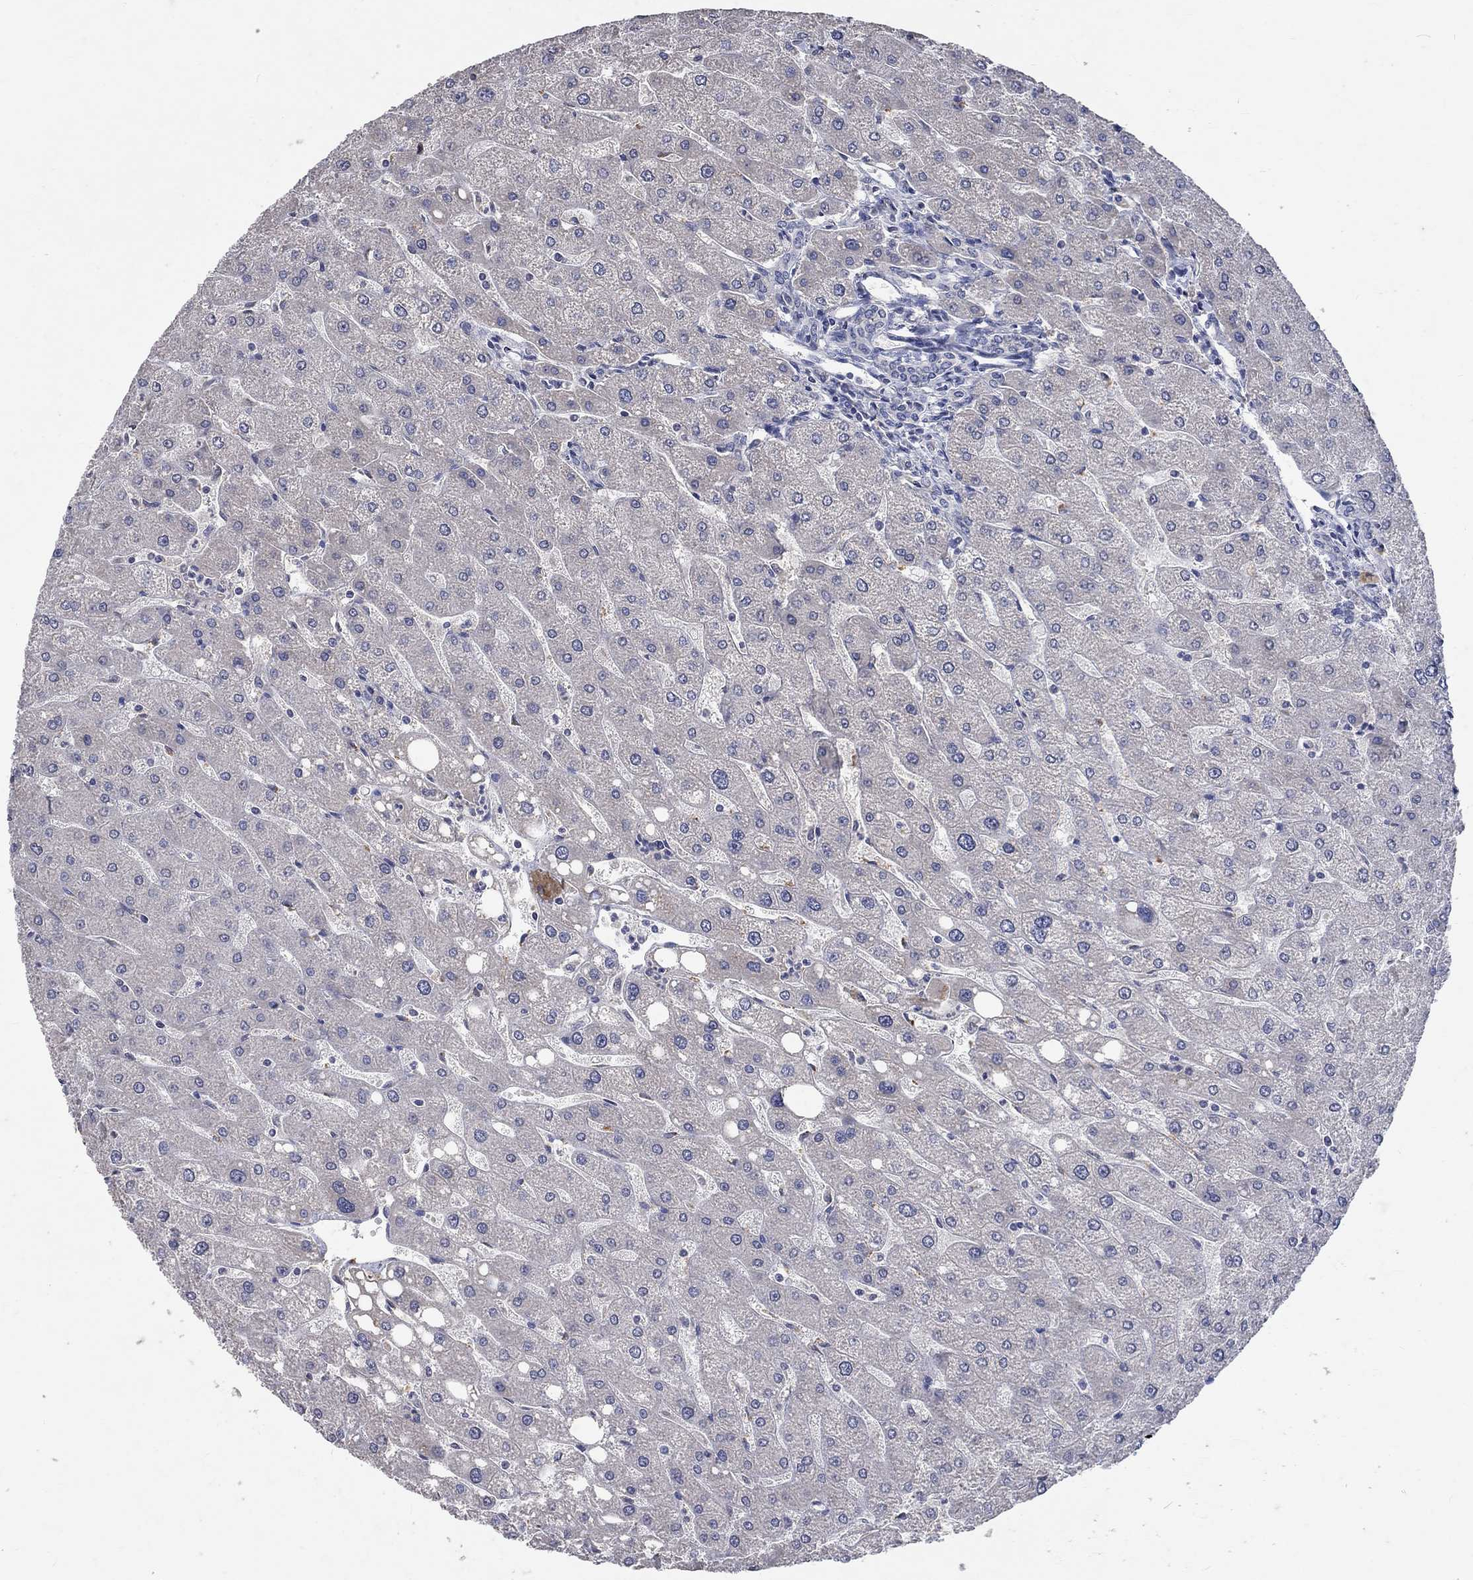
{"staining": {"intensity": "negative", "quantity": "none", "location": "none"}, "tissue": "liver", "cell_type": "Cholangiocytes", "image_type": "normal", "snomed": [{"axis": "morphology", "description": "Normal tissue, NOS"}, {"axis": "topography", "description": "Liver"}], "caption": "High power microscopy micrograph of an IHC image of benign liver, revealing no significant staining in cholangiocytes.", "gene": "TMEM169", "patient": {"sex": "male", "age": 67}}